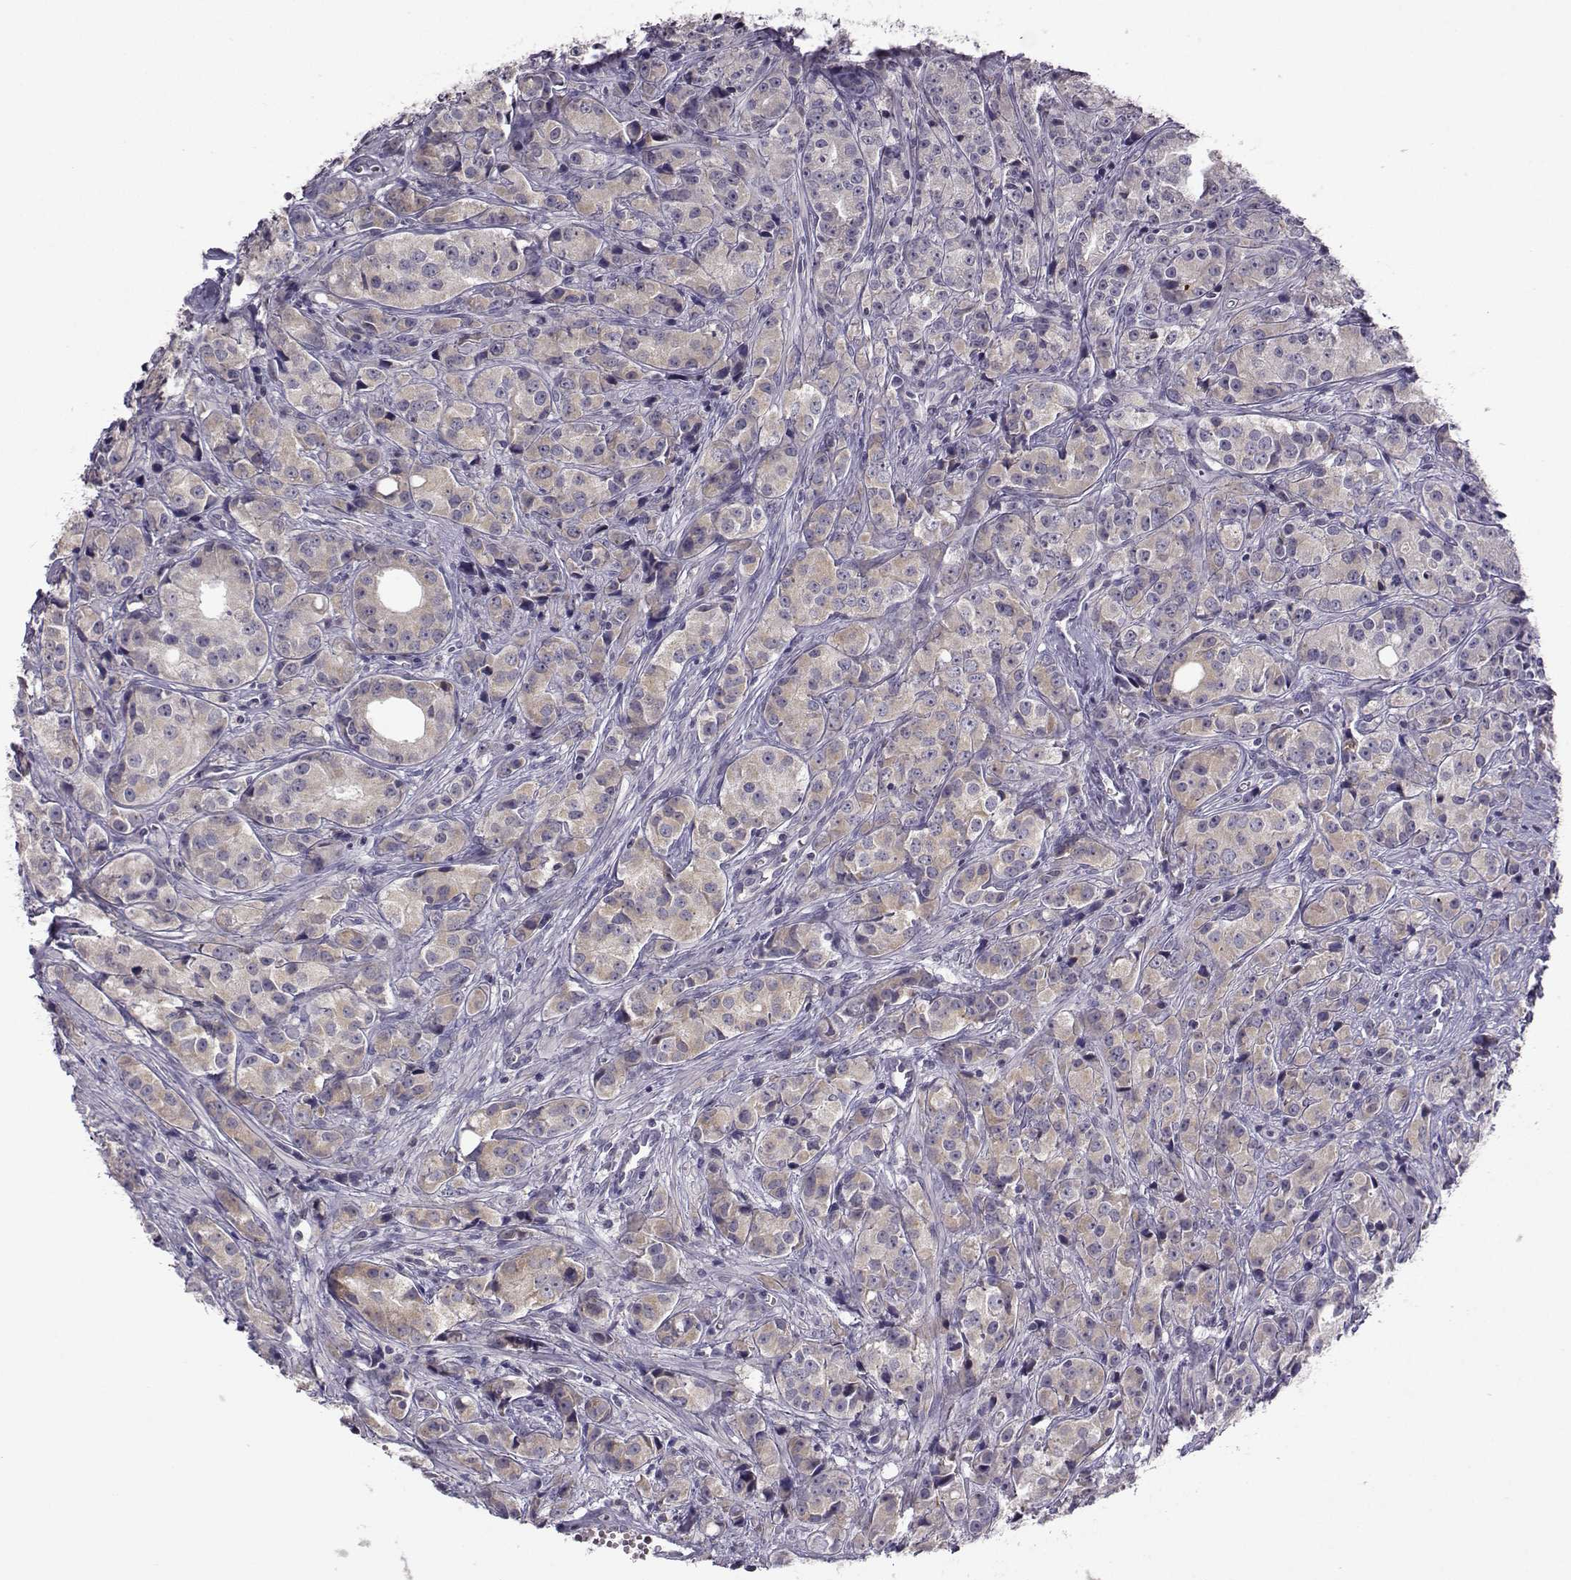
{"staining": {"intensity": "weak", "quantity": "<25%", "location": "cytoplasmic/membranous"}, "tissue": "prostate cancer", "cell_type": "Tumor cells", "image_type": "cancer", "snomed": [{"axis": "morphology", "description": "Adenocarcinoma, Medium grade"}, {"axis": "topography", "description": "Prostate"}], "caption": "Immunohistochemical staining of human prostate cancer shows no significant staining in tumor cells.", "gene": "FCAMR", "patient": {"sex": "male", "age": 74}}